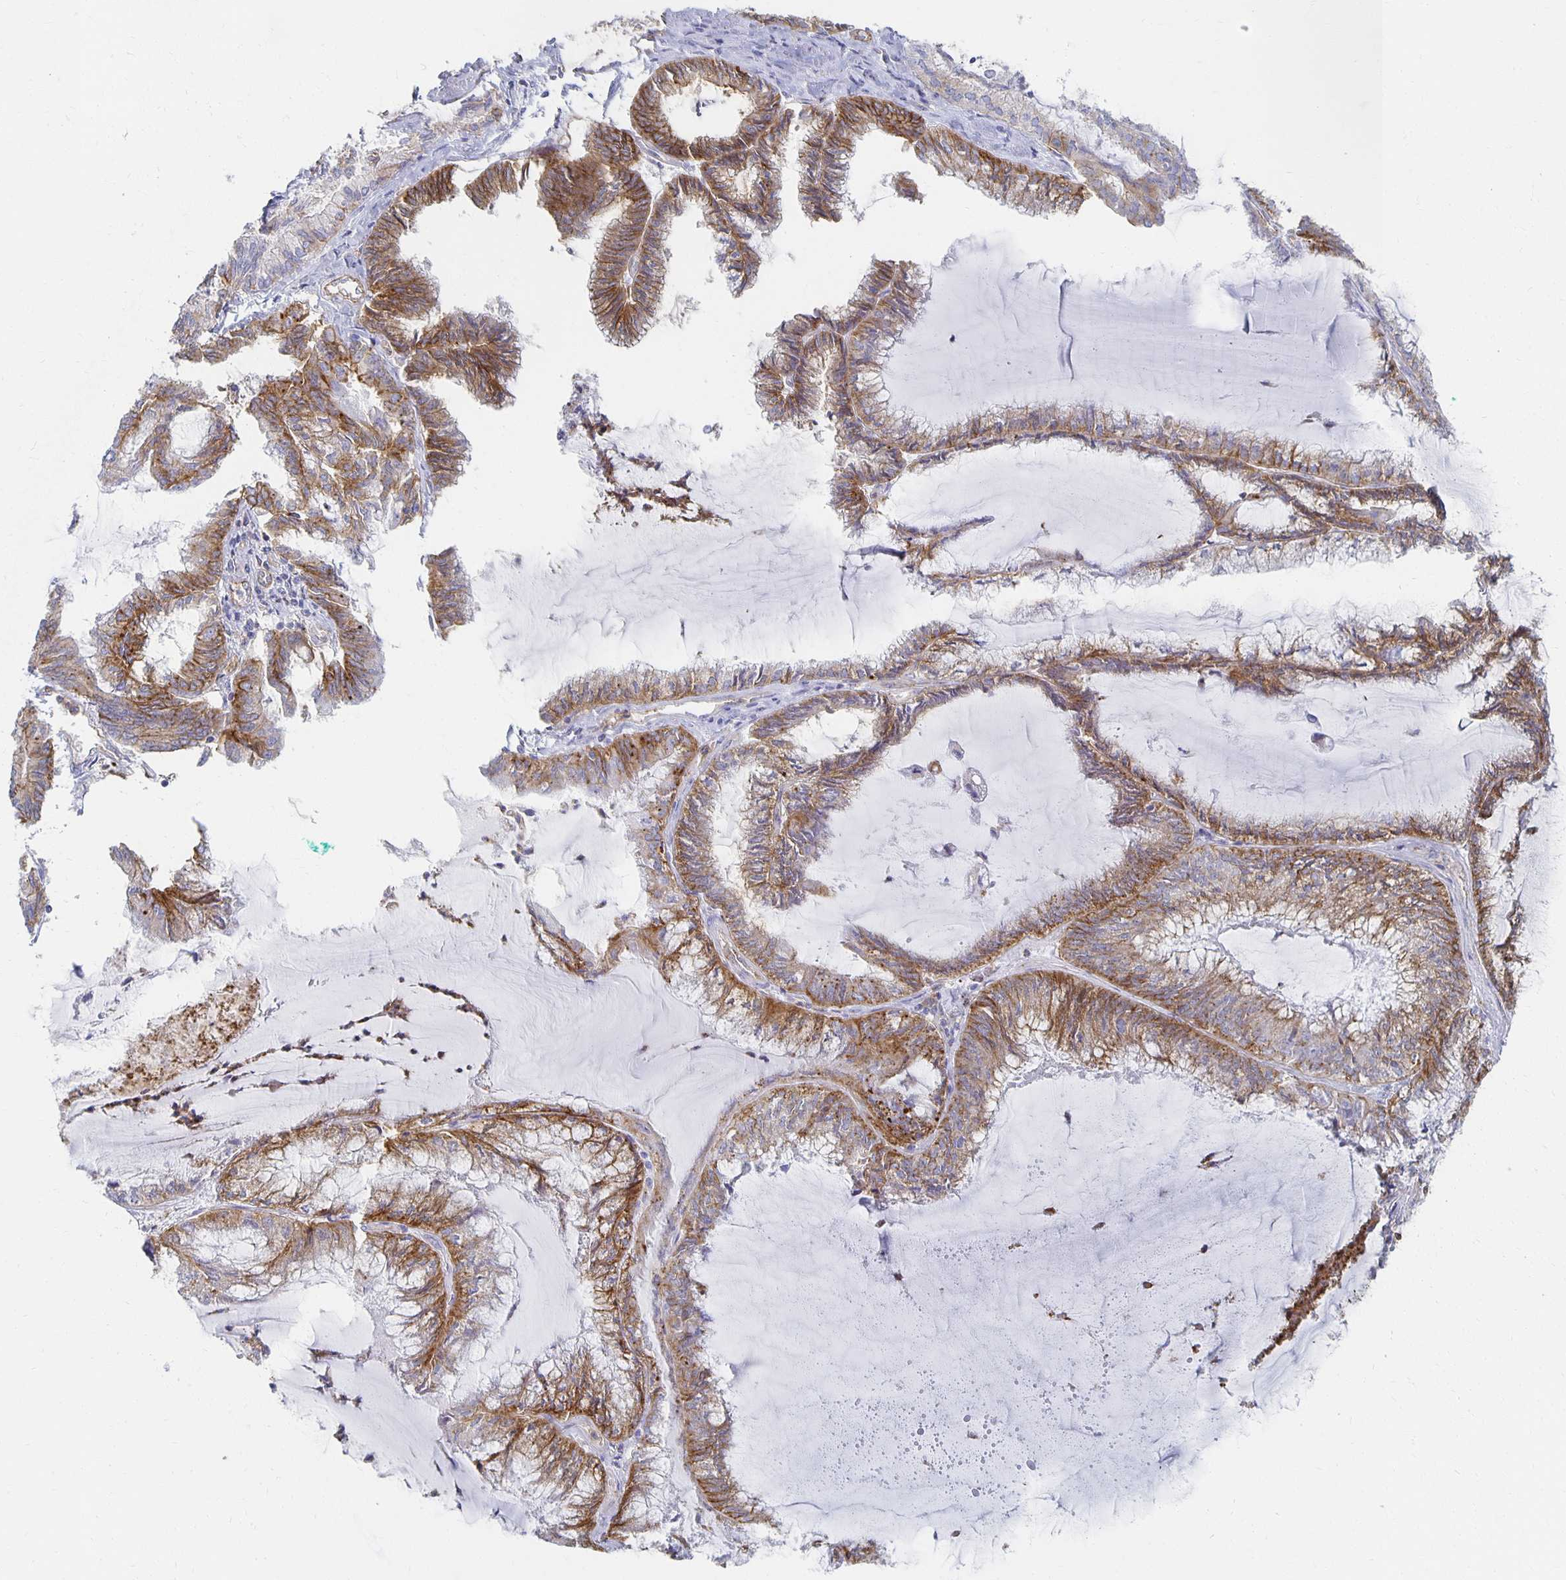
{"staining": {"intensity": "moderate", "quantity": ">75%", "location": "cytoplasmic/membranous"}, "tissue": "endometrial cancer", "cell_type": "Tumor cells", "image_type": "cancer", "snomed": [{"axis": "morphology", "description": "Carcinoma, NOS"}, {"axis": "topography", "description": "Endometrium"}], "caption": "IHC image of neoplastic tissue: human endometrial cancer stained using IHC demonstrates medium levels of moderate protein expression localized specifically in the cytoplasmic/membranous of tumor cells, appearing as a cytoplasmic/membranous brown color.", "gene": "TAAR1", "patient": {"sex": "female", "age": 62}}